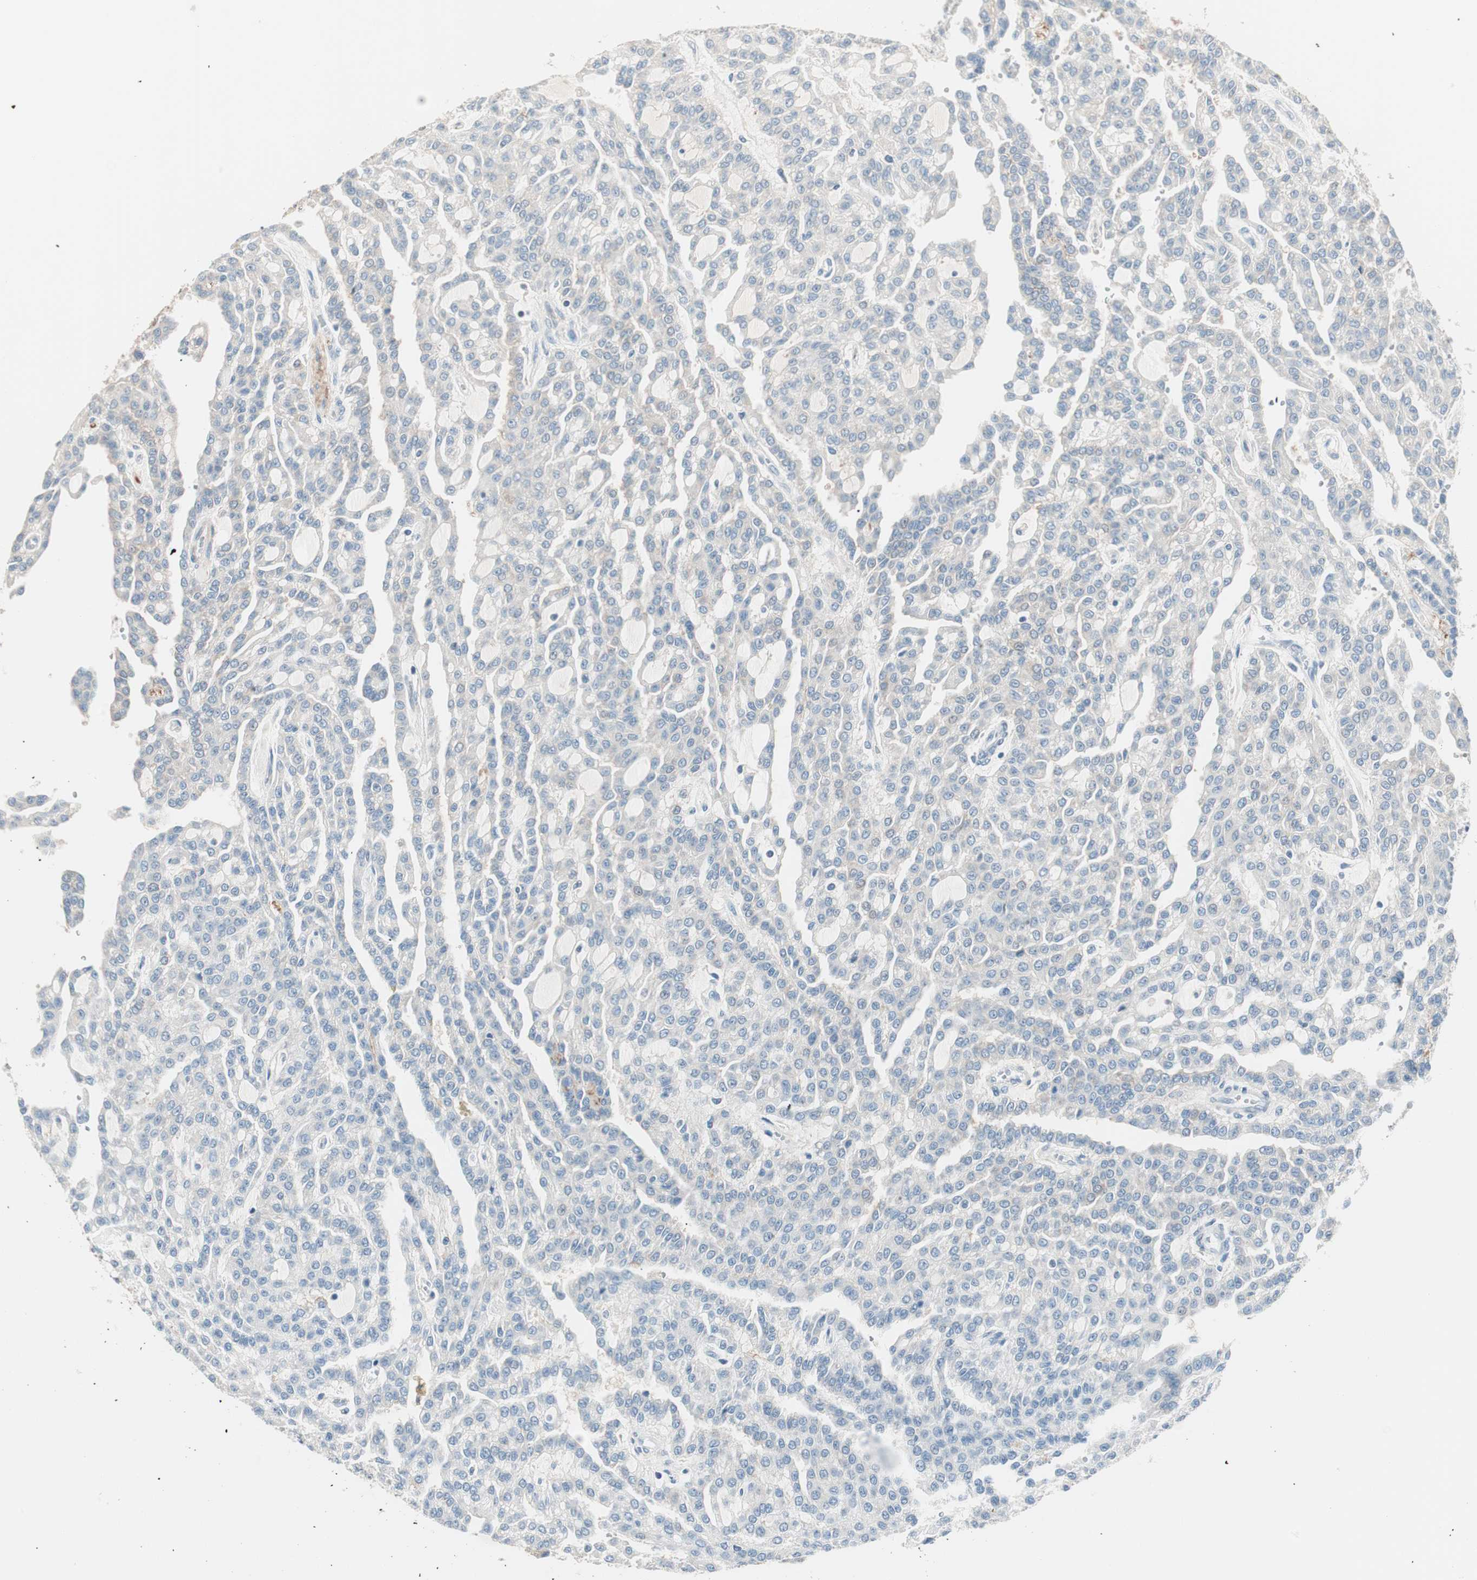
{"staining": {"intensity": "weak", "quantity": "<25%", "location": "cytoplasmic/membranous"}, "tissue": "renal cancer", "cell_type": "Tumor cells", "image_type": "cancer", "snomed": [{"axis": "morphology", "description": "Adenocarcinoma, NOS"}, {"axis": "topography", "description": "Kidney"}], "caption": "Renal cancer was stained to show a protein in brown. There is no significant staining in tumor cells. Brightfield microscopy of IHC stained with DAB (3,3'-diaminobenzidine) (brown) and hematoxylin (blue), captured at high magnification.", "gene": "RAD54B", "patient": {"sex": "male", "age": 63}}